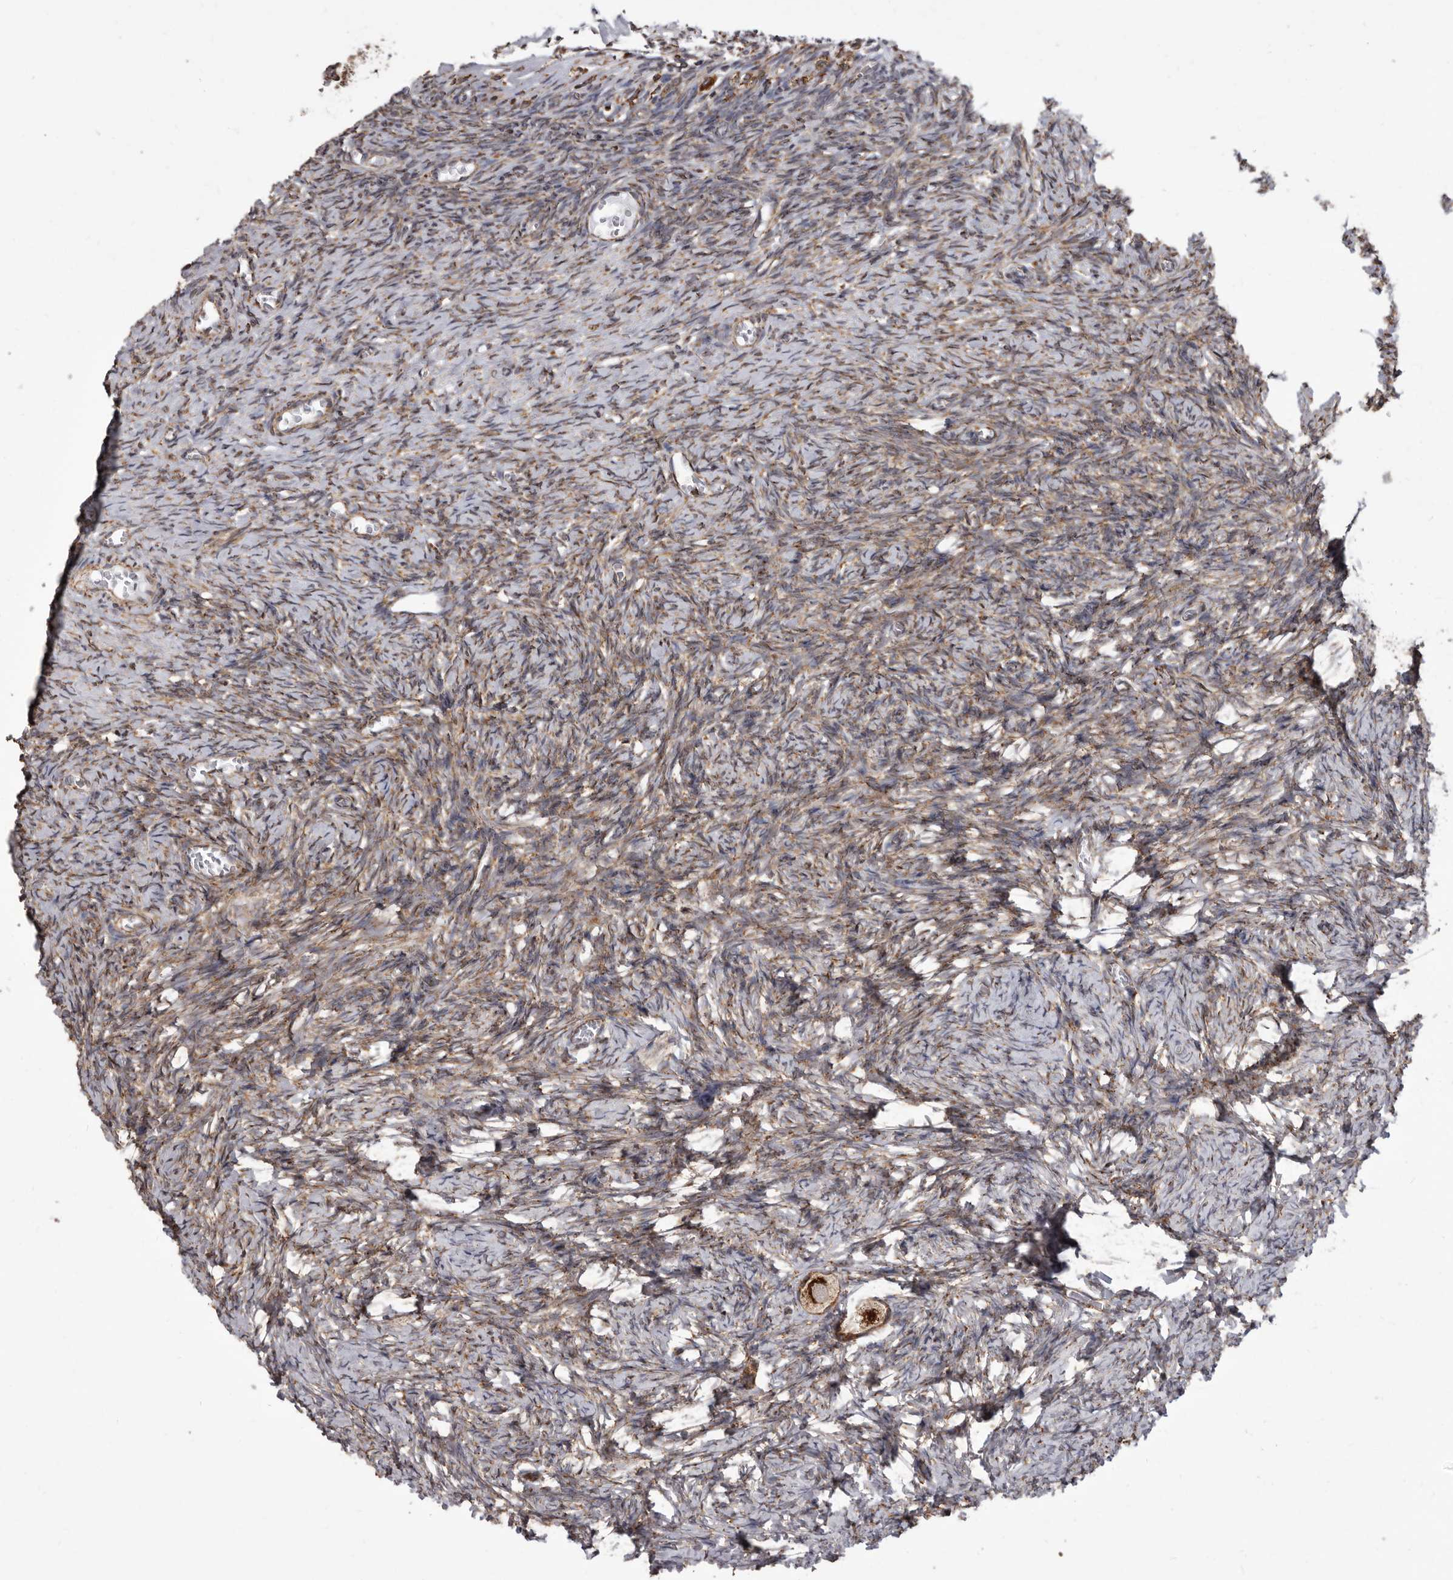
{"staining": {"intensity": "strong", "quantity": ">75%", "location": "cytoplasmic/membranous"}, "tissue": "ovary", "cell_type": "Follicle cells", "image_type": "normal", "snomed": [{"axis": "morphology", "description": "Normal tissue, NOS"}, {"axis": "topography", "description": "Ovary"}], "caption": "This is a photomicrograph of IHC staining of unremarkable ovary, which shows strong expression in the cytoplasmic/membranous of follicle cells.", "gene": "CDK5RAP3", "patient": {"sex": "female", "age": 27}}